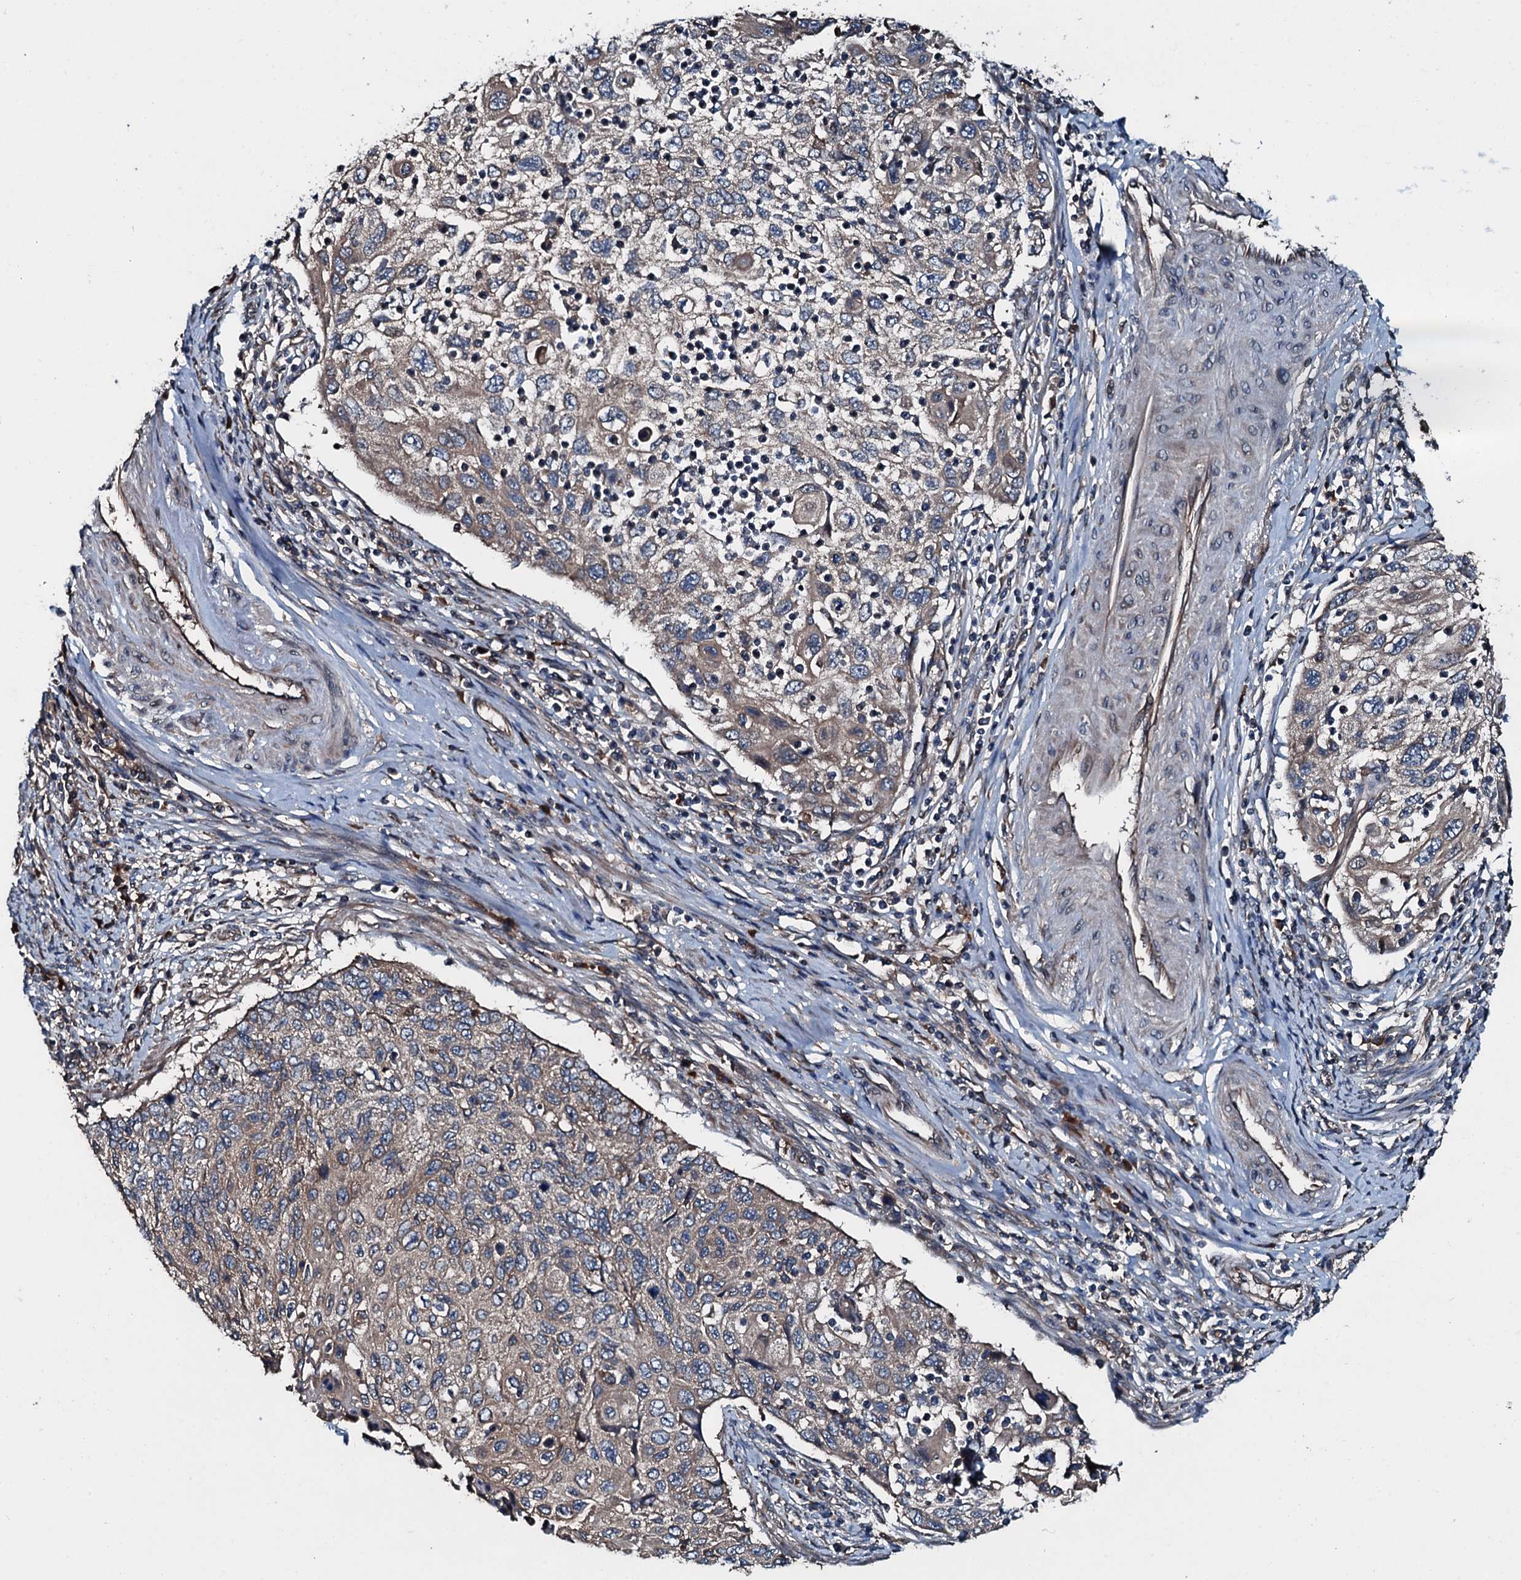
{"staining": {"intensity": "weak", "quantity": ">75%", "location": "cytoplasmic/membranous"}, "tissue": "cervical cancer", "cell_type": "Tumor cells", "image_type": "cancer", "snomed": [{"axis": "morphology", "description": "Squamous cell carcinoma, NOS"}, {"axis": "topography", "description": "Cervix"}], "caption": "Brown immunohistochemical staining in cervical cancer (squamous cell carcinoma) reveals weak cytoplasmic/membranous staining in about >75% of tumor cells.", "gene": "AARS1", "patient": {"sex": "female", "age": 70}}